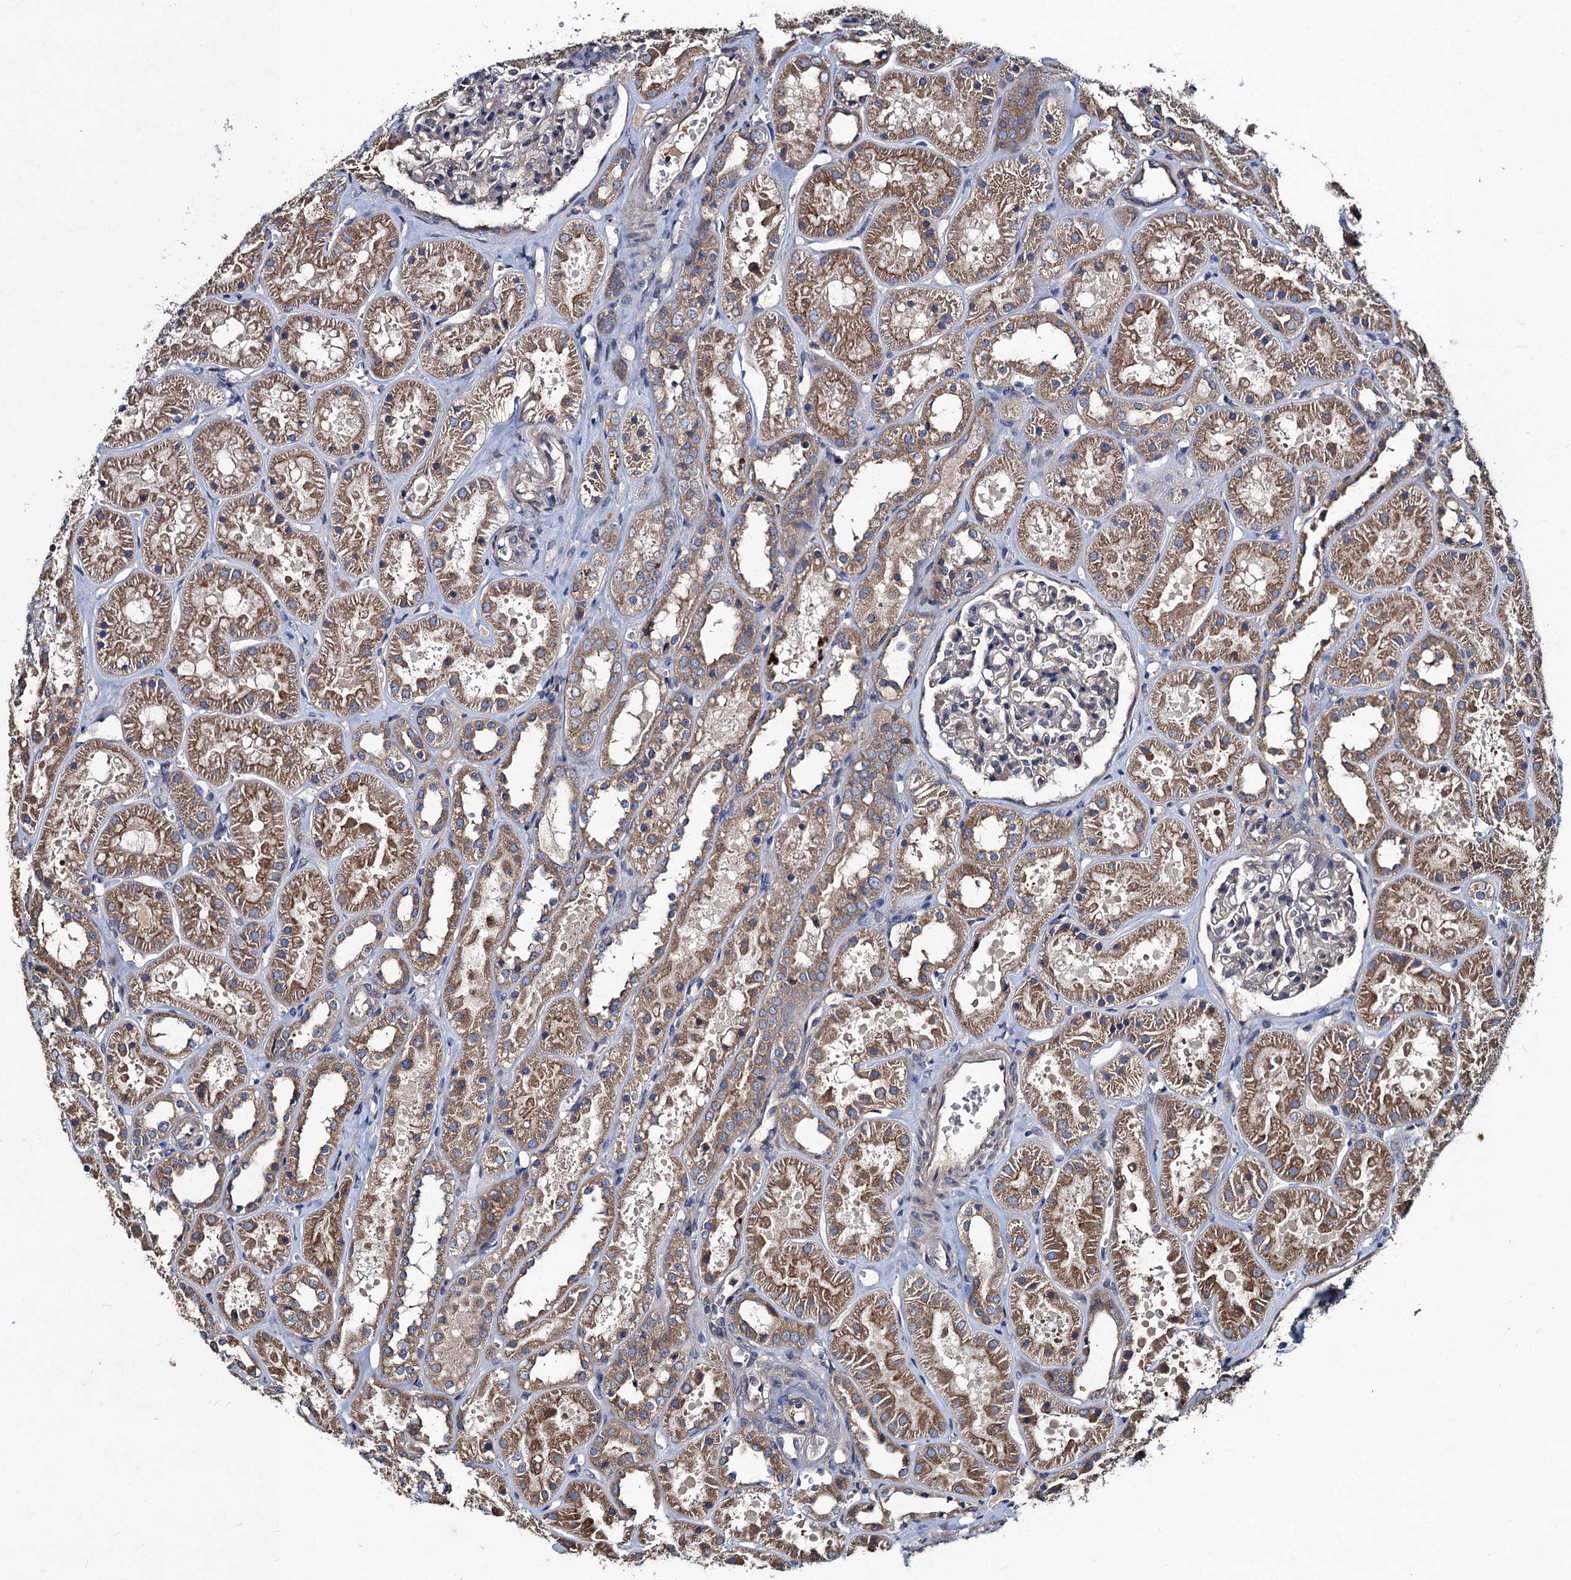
{"staining": {"intensity": "weak", "quantity": "<25%", "location": "cytoplasmic/membranous"}, "tissue": "kidney", "cell_type": "Cells in glomeruli", "image_type": "normal", "snomed": [{"axis": "morphology", "description": "Normal tissue, NOS"}, {"axis": "topography", "description": "Kidney"}], "caption": "High power microscopy image of an IHC photomicrograph of unremarkable kidney, revealing no significant staining in cells in glomeruli.", "gene": "SNAP29", "patient": {"sex": "female", "age": 41}}